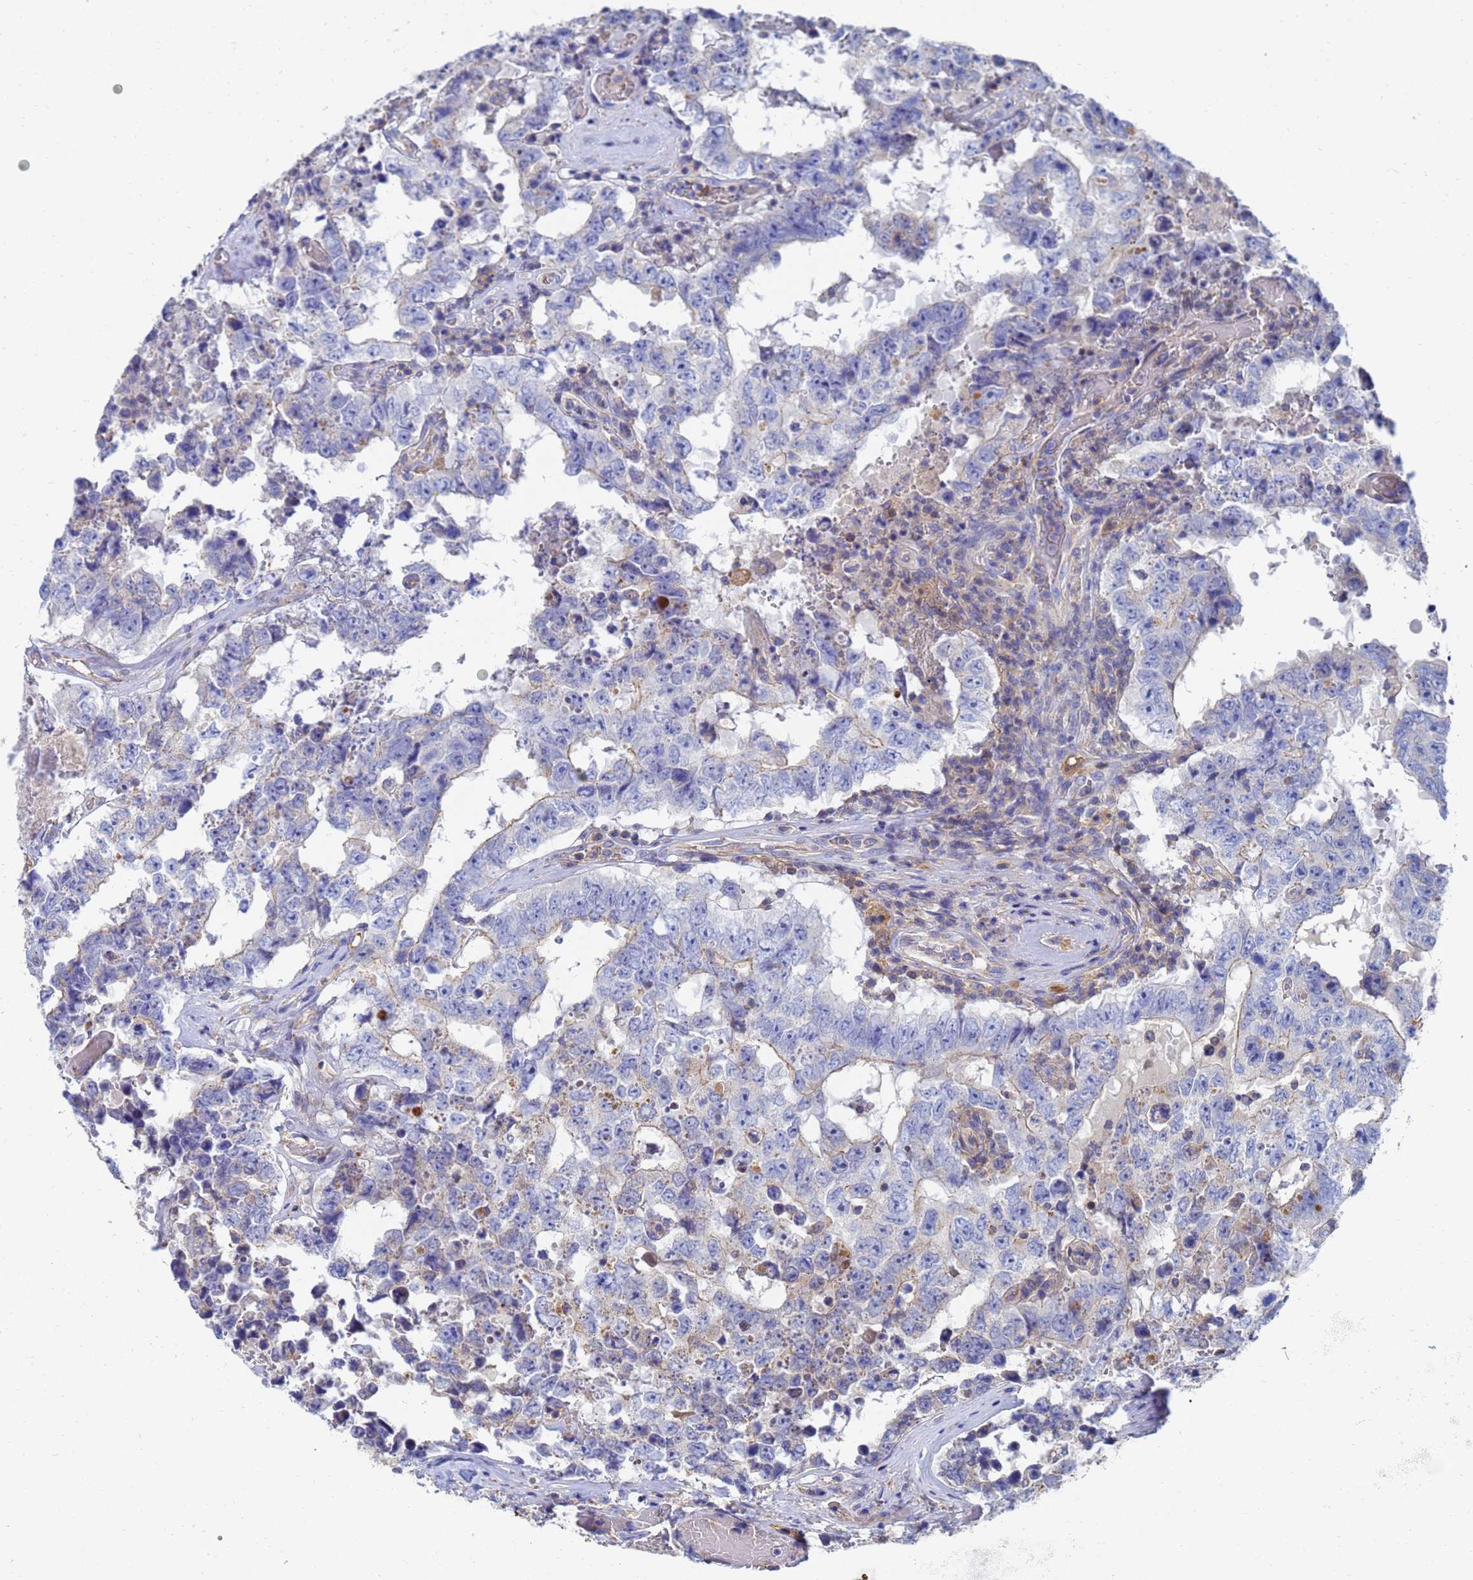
{"staining": {"intensity": "weak", "quantity": "<25%", "location": "cytoplasmic/membranous"}, "tissue": "testis cancer", "cell_type": "Tumor cells", "image_type": "cancer", "snomed": [{"axis": "morphology", "description": "Normal tissue, NOS"}, {"axis": "morphology", "description": "Carcinoma, Embryonal, NOS"}, {"axis": "topography", "description": "Testis"}, {"axis": "topography", "description": "Epididymis"}], "caption": "The micrograph displays no significant expression in tumor cells of testis embryonal carcinoma.", "gene": "GCHFR", "patient": {"sex": "male", "age": 25}}